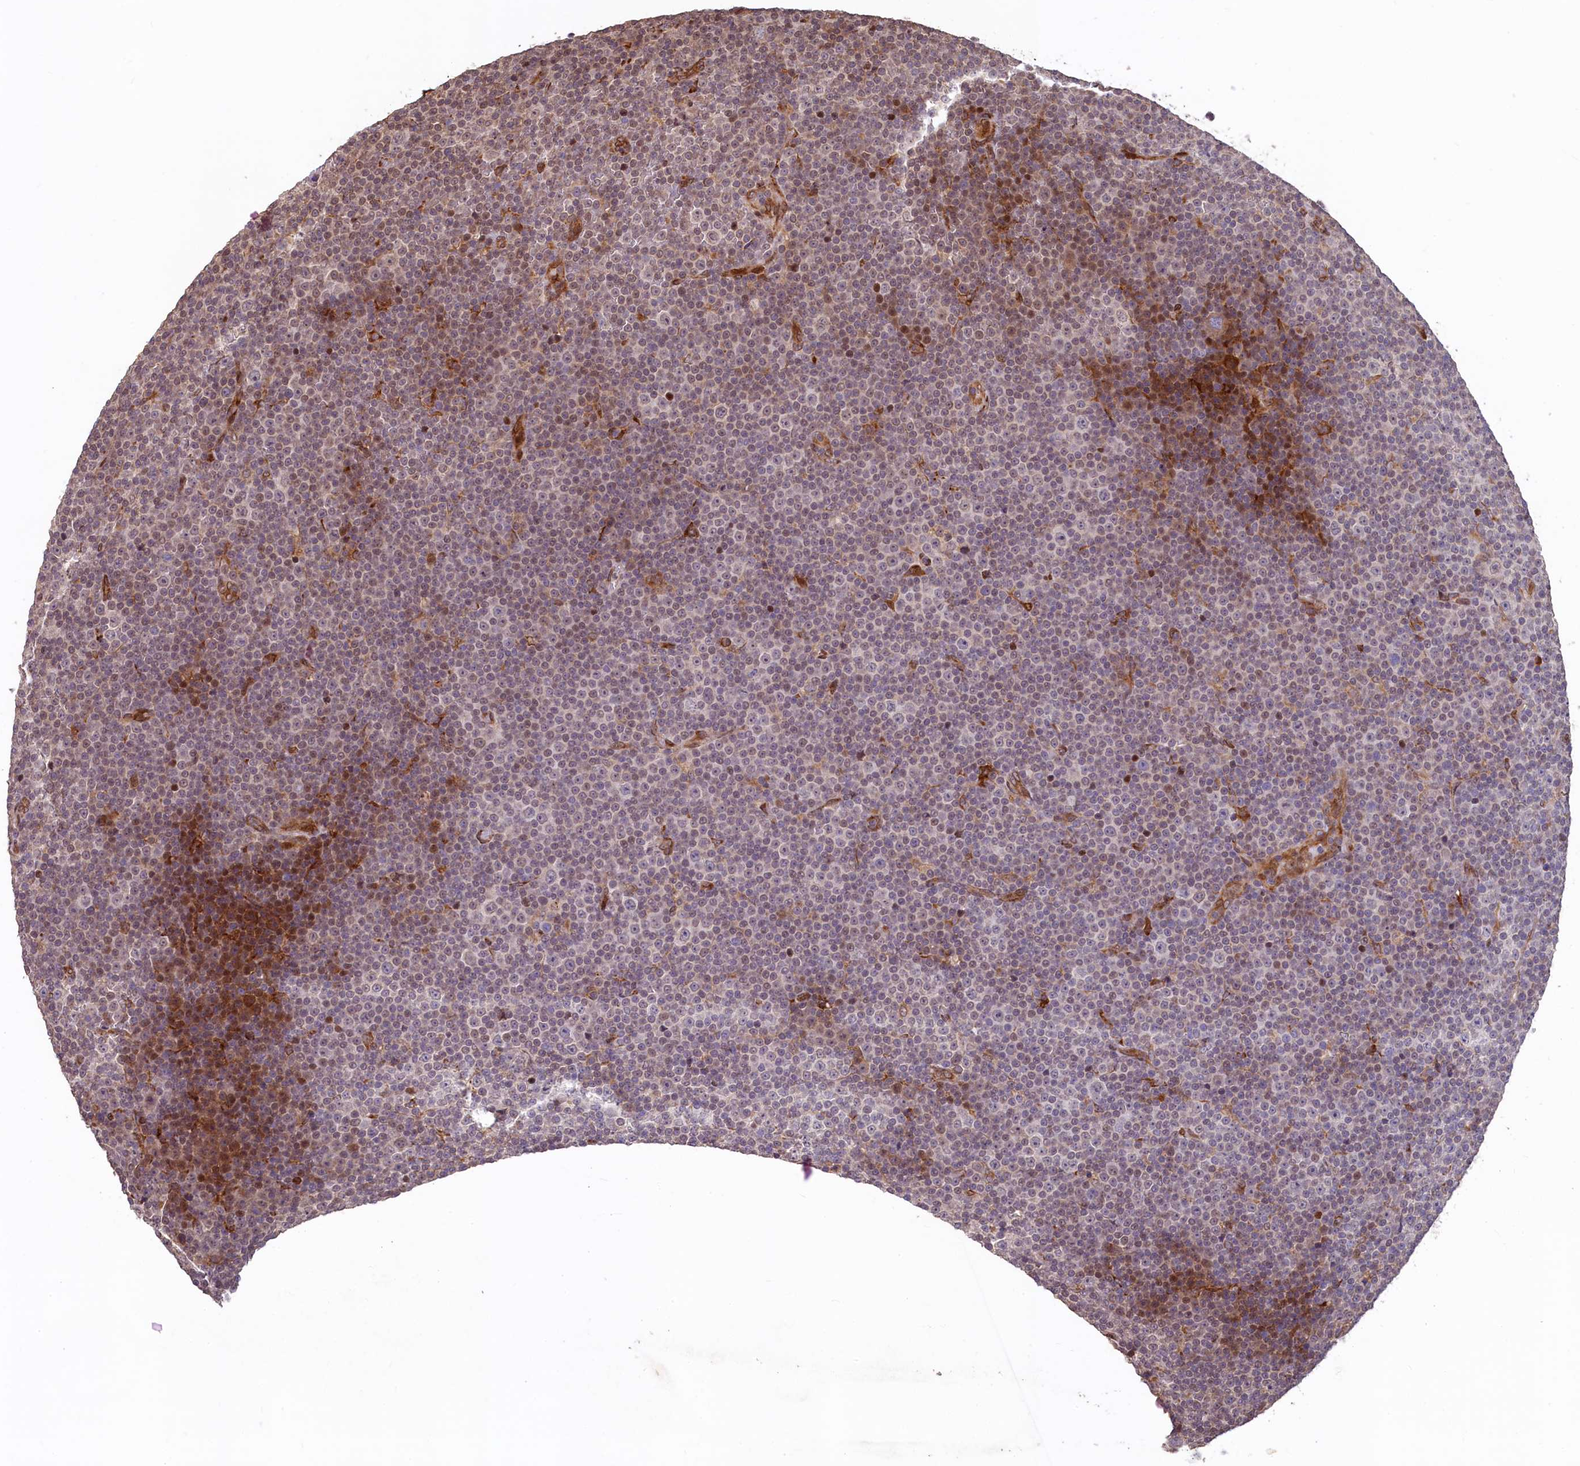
{"staining": {"intensity": "negative", "quantity": "none", "location": "none"}, "tissue": "lymphoma", "cell_type": "Tumor cells", "image_type": "cancer", "snomed": [{"axis": "morphology", "description": "Malignant lymphoma, non-Hodgkin's type, Low grade"}, {"axis": "topography", "description": "Lymph node"}], "caption": "Tumor cells are negative for protein expression in human lymphoma. (DAB (3,3'-diaminobenzidine) immunohistochemistry with hematoxylin counter stain).", "gene": "C5orf15", "patient": {"sex": "female", "age": 67}}